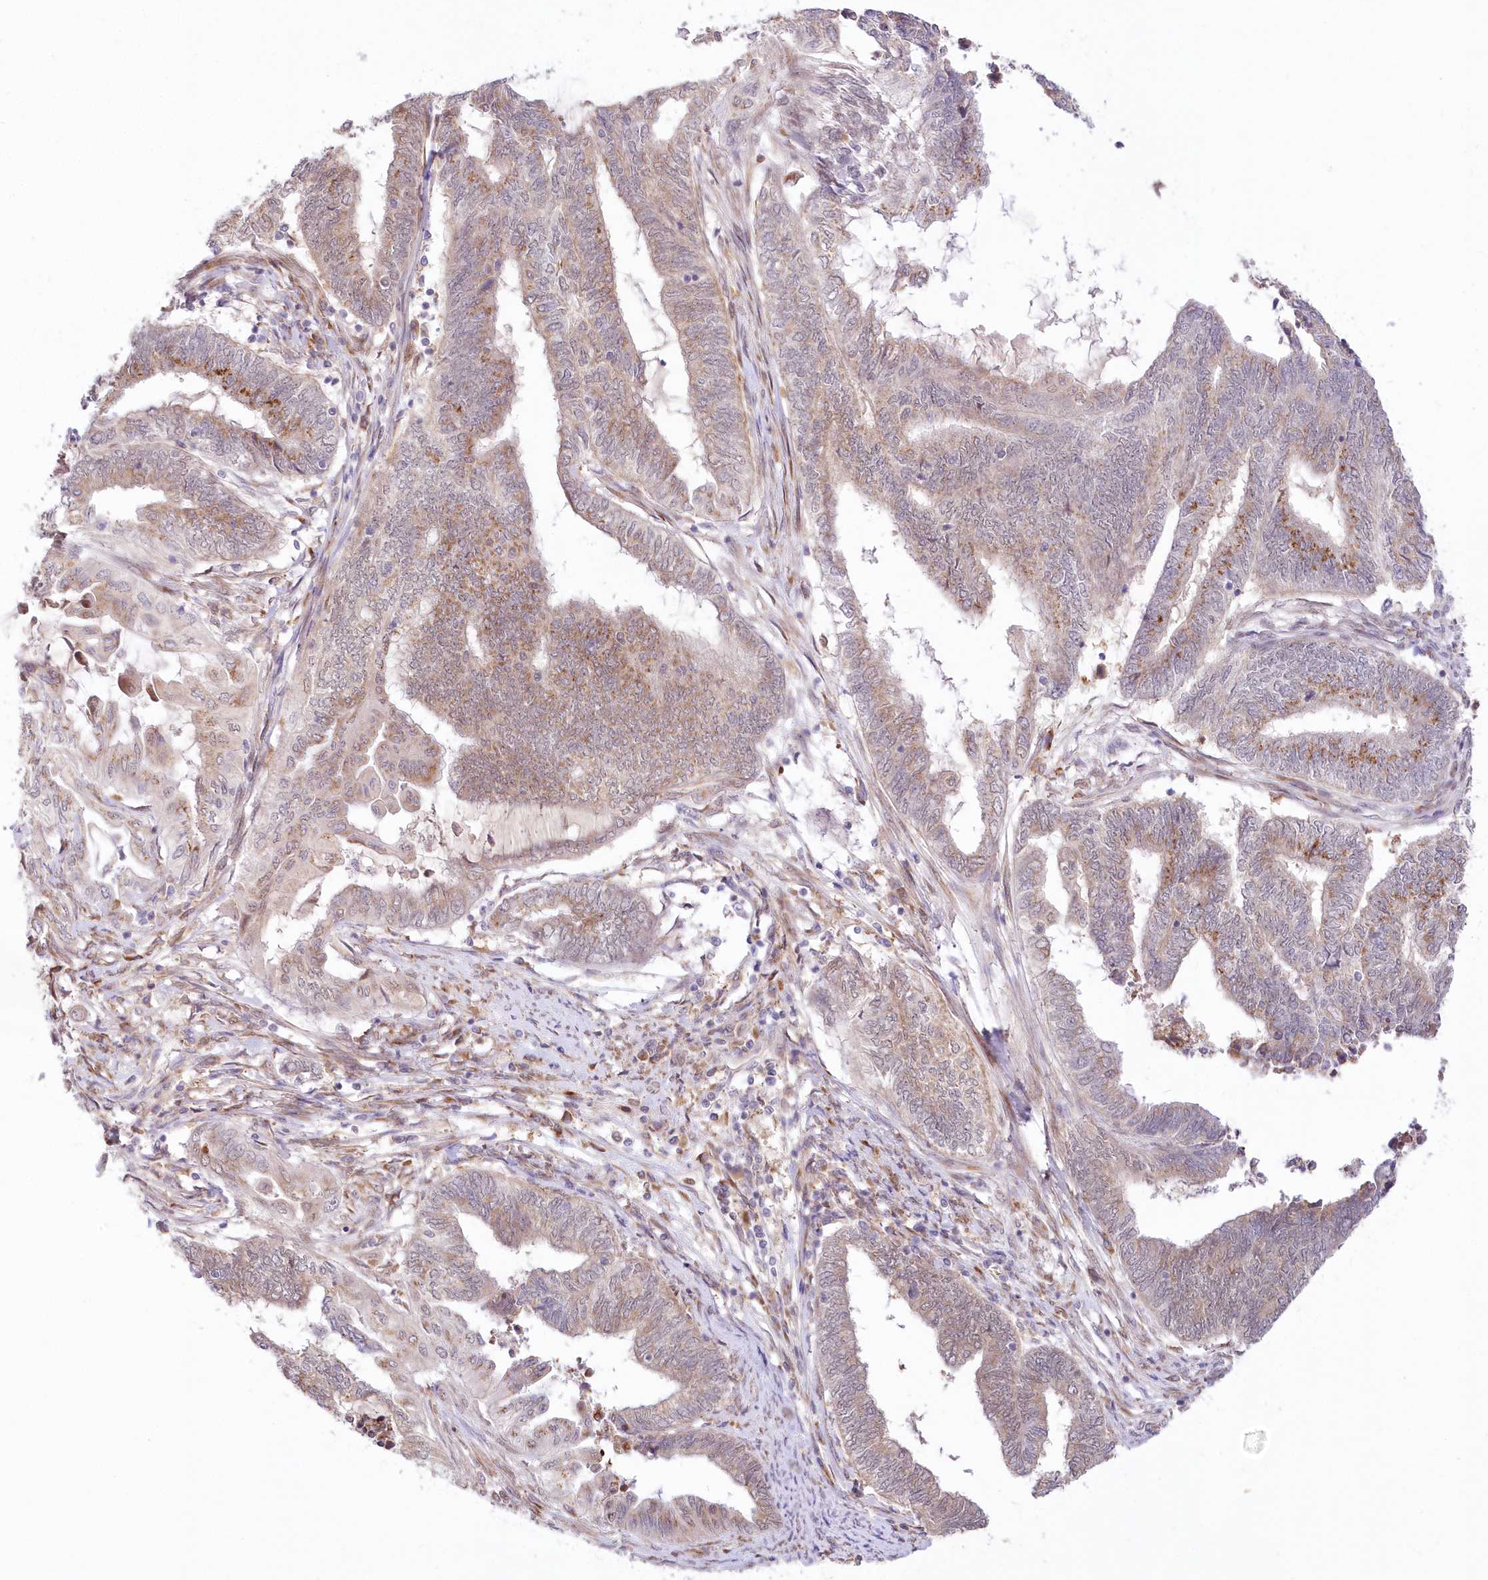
{"staining": {"intensity": "weak", "quantity": "25%-75%", "location": "cytoplasmic/membranous"}, "tissue": "endometrial cancer", "cell_type": "Tumor cells", "image_type": "cancer", "snomed": [{"axis": "morphology", "description": "Adenocarcinoma, NOS"}, {"axis": "topography", "description": "Uterus"}, {"axis": "topography", "description": "Endometrium"}], "caption": "Endometrial adenocarcinoma tissue displays weak cytoplasmic/membranous staining in approximately 25%-75% of tumor cells Immunohistochemistry stains the protein of interest in brown and the nuclei are stained blue.", "gene": "LDB1", "patient": {"sex": "female", "age": 70}}